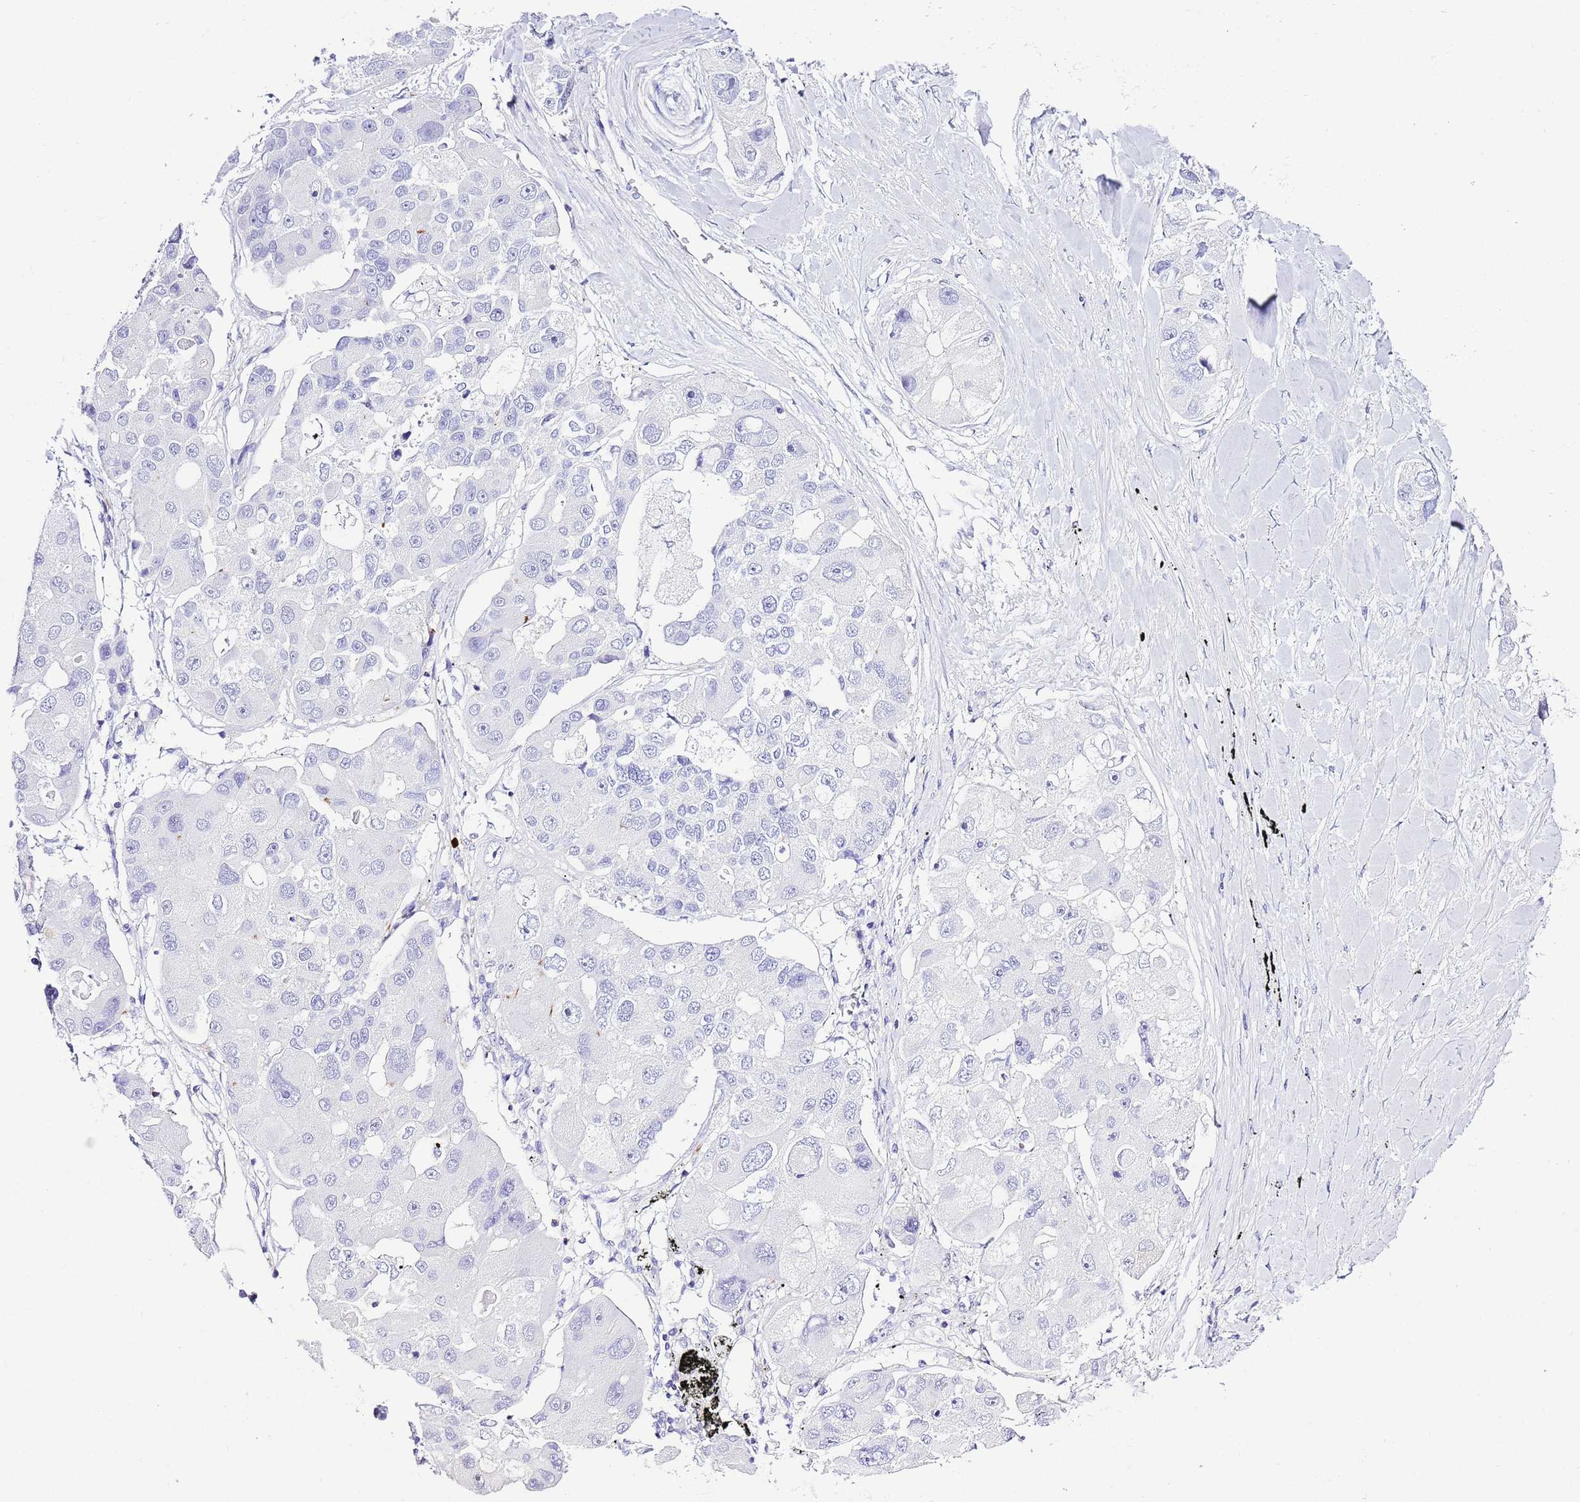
{"staining": {"intensity": "negative", "quantity": "none", "location": "none"}, "tissue": "lung cancer", "cell_type": "Tumor cells", "image_type": "cancer", "snomed": [{"axis": "morphology", "description": "Adenocarcinoma, NOS"}, {"axis": "topography", "description": "Lung"}], "caption": "DAB (3,3'-diaminobenzidine) immunohistochemical staining of human lung adenocarcinoma displays no significant expression in tumor cells.", "gene": "ALDH3A1", "patient": {"sex": "female", "age": 54}}